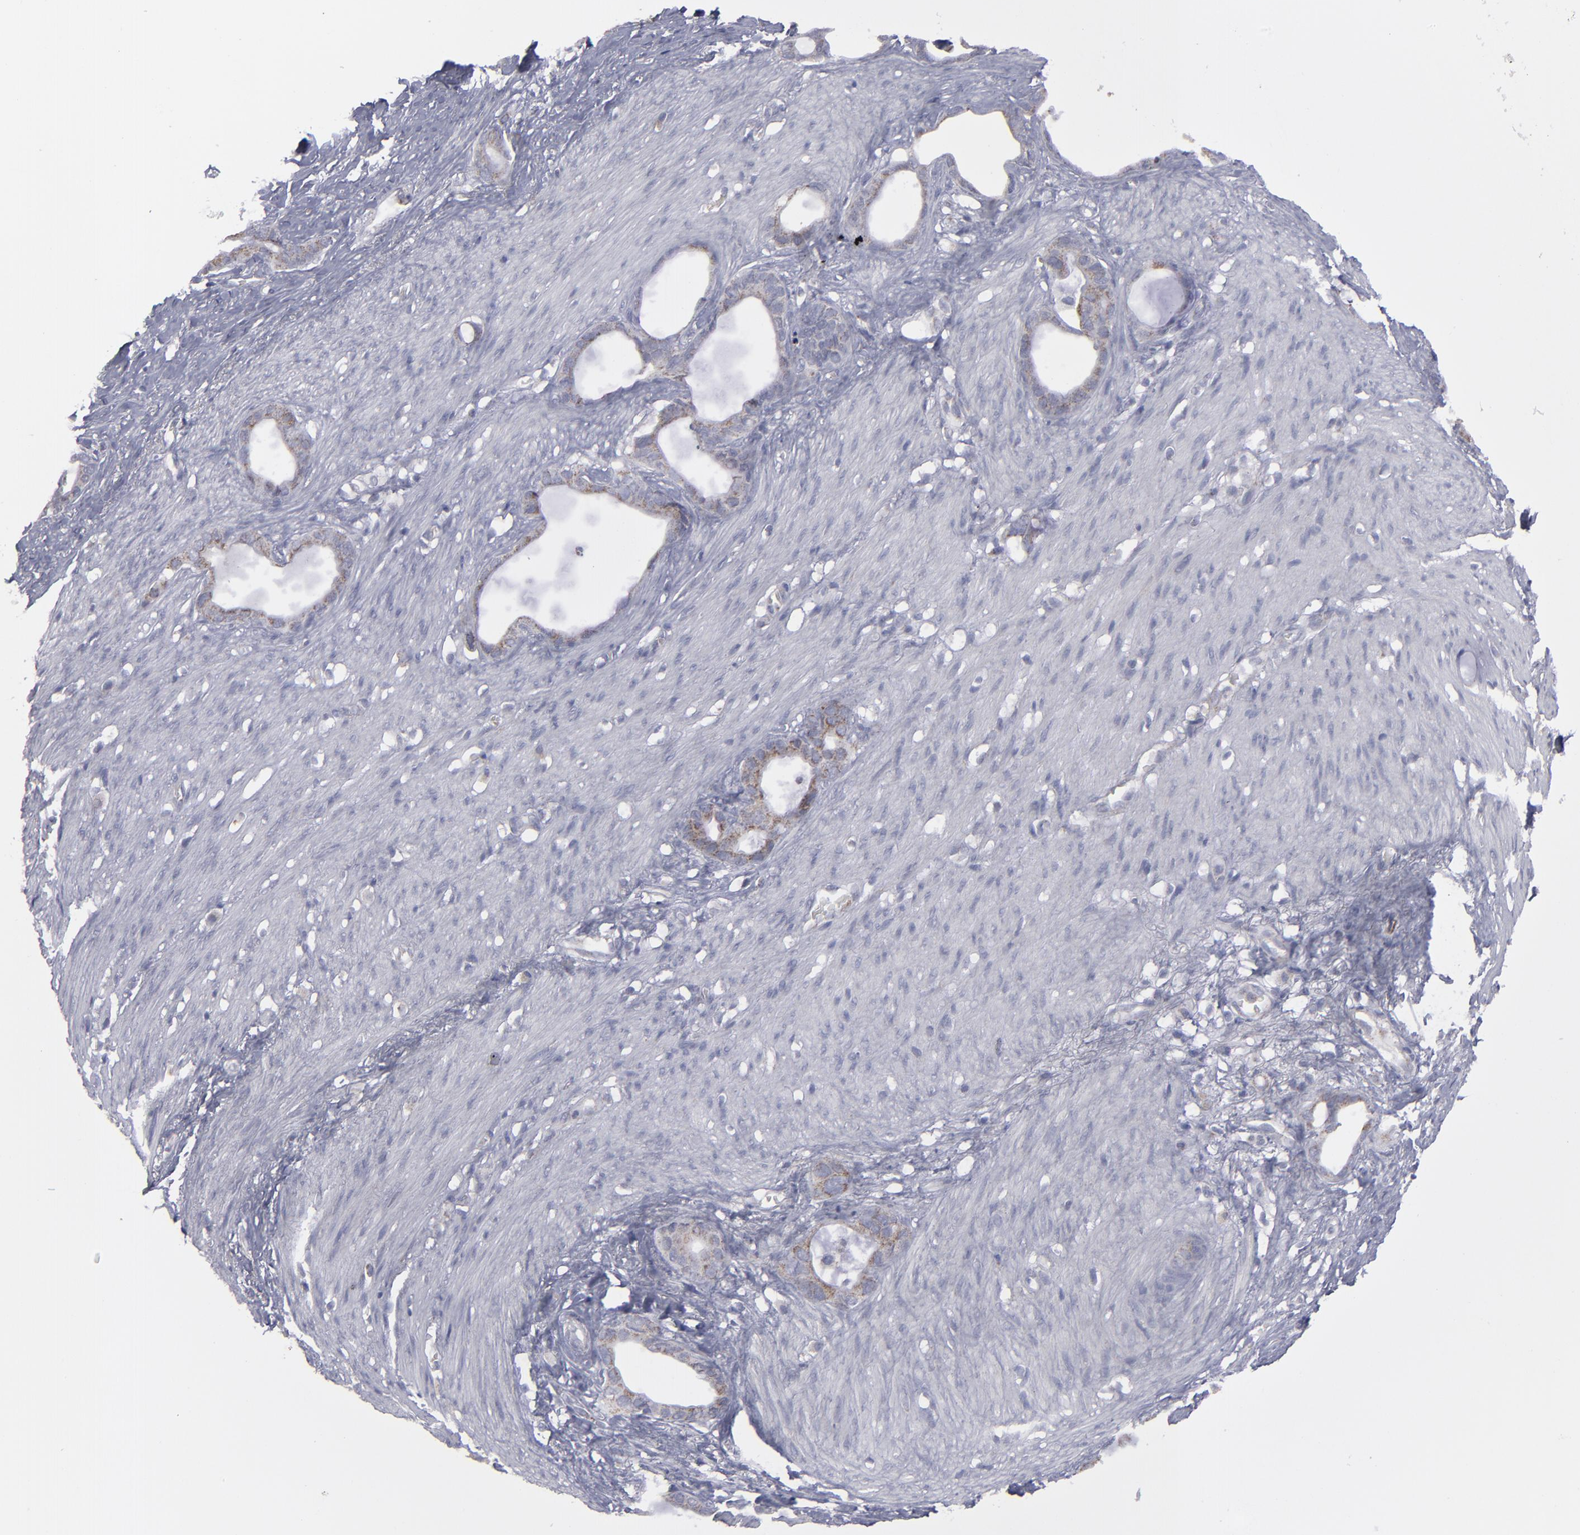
{"staining": {"intensity": "moderate", "quantity": ">75%", "location": "cytoplasmic/membranous"}, "tissue": "stomach cancer", "cell_type": "Tumor cells", "image_type": "cancer", "snomed": [{"axis": "morphology", "description": "Adenocarcinoma, NOS"}, {"axis": "topography", "description": "Stomach"}], "caption": "Immunohistochemical staining of human stomach adenocarcinoma reveals moderate cytoplasmic/membranous protein expression in about >75% of tumor cells. Immunohistochemistry (ihc) stains the protein in brown and the nuclei are stained blue.", "gene": "MYOM2", "patient": {"sex": "female", "age": 75}}